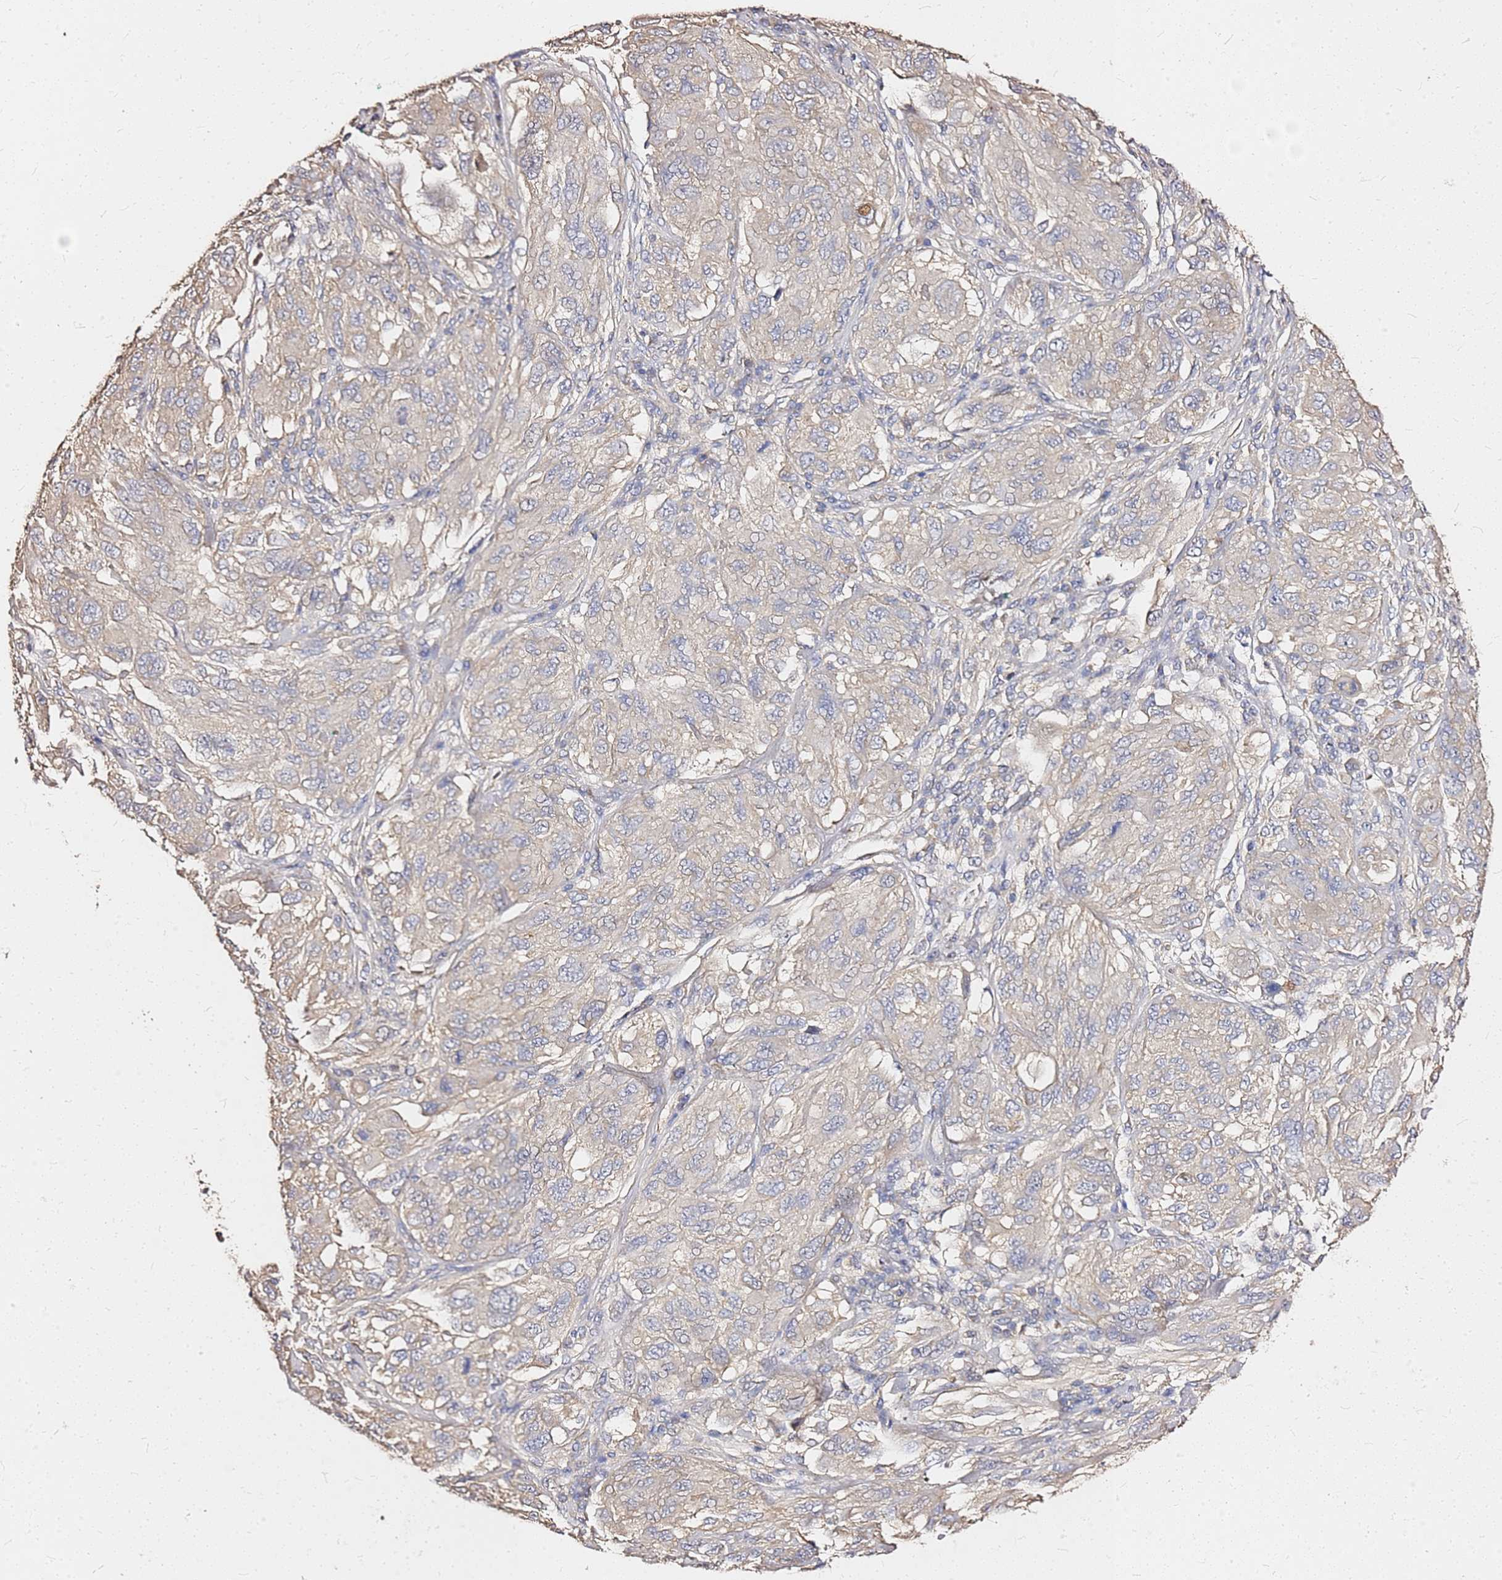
{"staining": {"intensity": "negative", "quantity": "none", "location": "none"}, "tissue": "melanoma", "cell_type": "Tumor cells", "image_type": "cancer", "snomed": [{"axis": "morphology", "description": "Malignant melanoma, NOS"}, {"axis": "topography", "description": "Skin"}], "caption": "High power microscopy micrograph of an IHC micrograph of melanoma, revealing no significant expression in tumor cells.", "gene": "EXD3", "patient": {"sex": "female", "age": 91}}